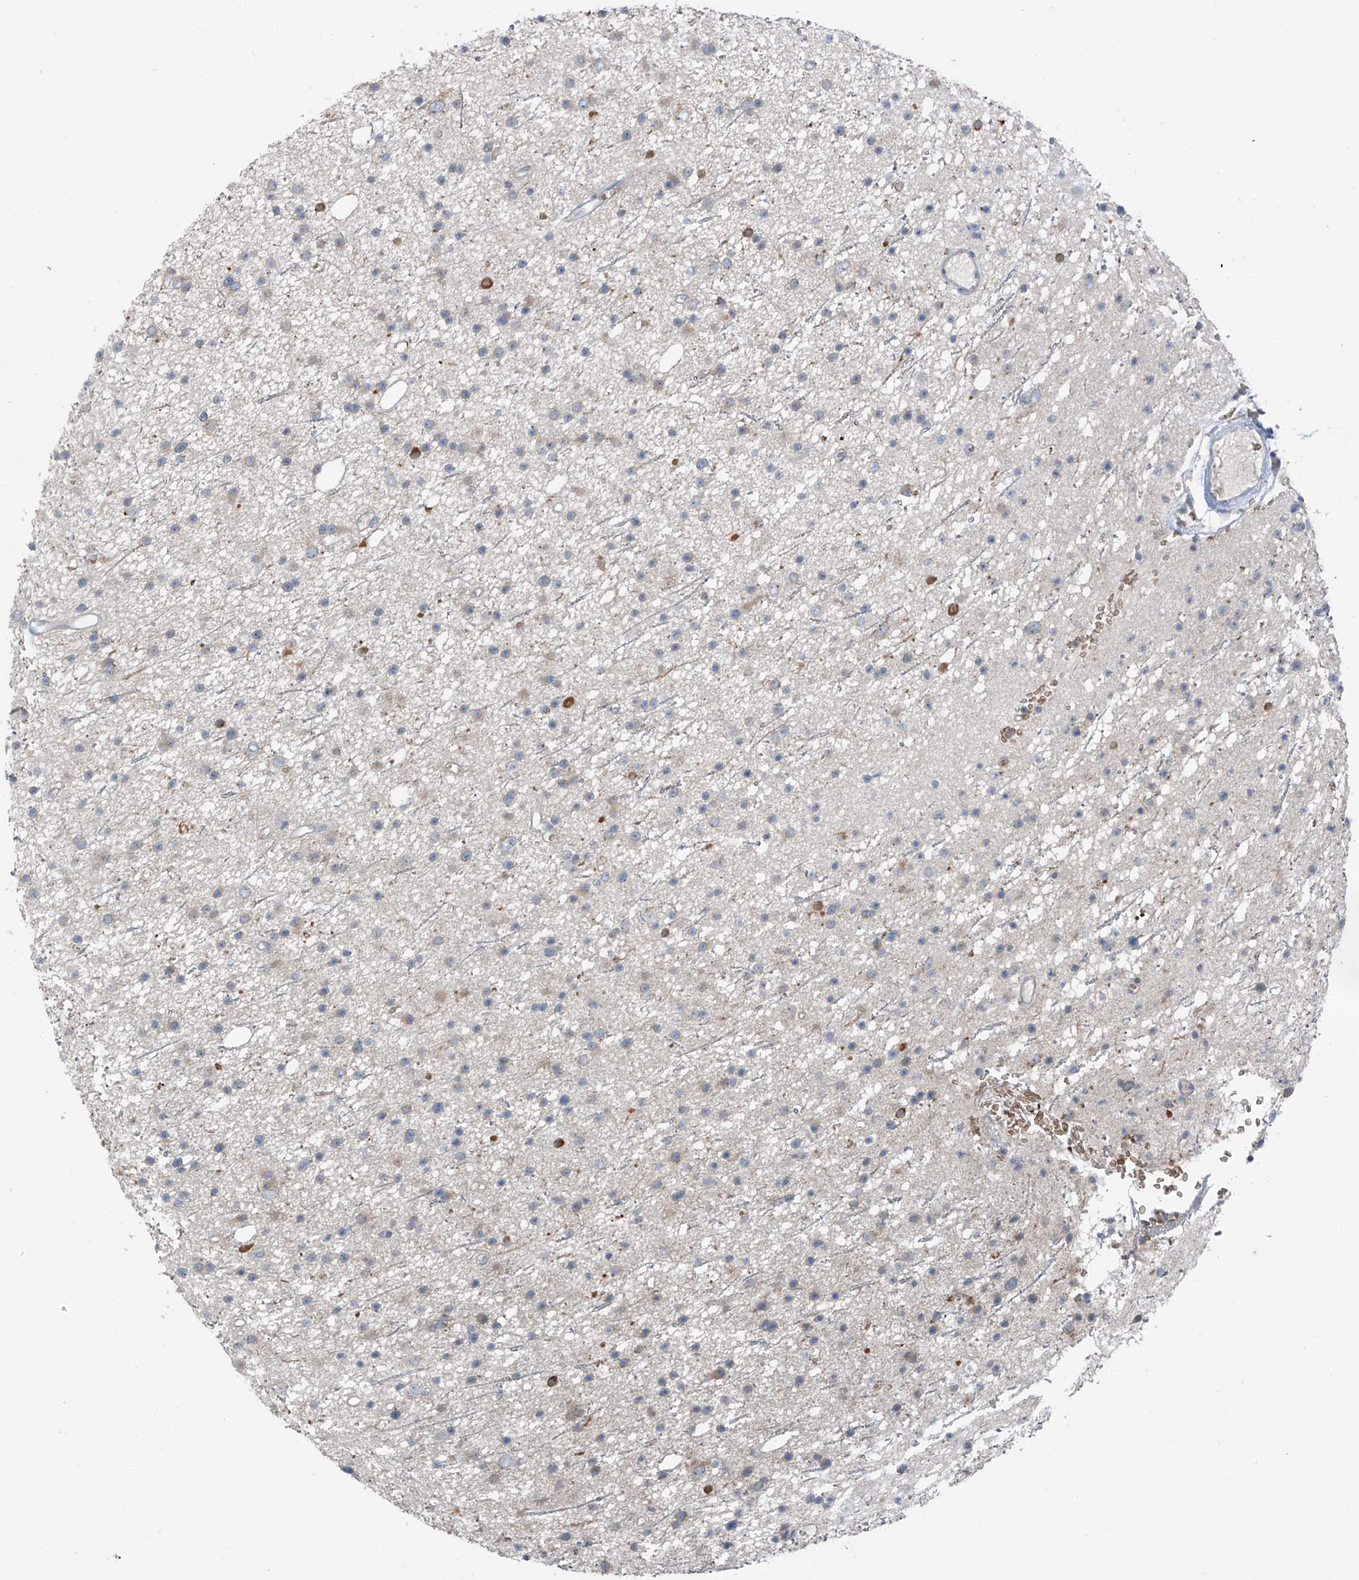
{"staining": {"intensity": "weak", "quantity": "<25%", "location": "cytoplasmic/membranous"}, "tissue": "glioma", "cell_type": "Tumor cells", "image_type": "cancer", "snomed": [{"axis": "morphology", "description": "Glioma, malignant, Low grade"}, {"axis": "topography", "description": "Cerebral cortex"}], "caption": "Tumor cells are negative for protein expression in human glioma.", "gene": "SLC12A6", "patient": {"sex": "female", "age": 39}}